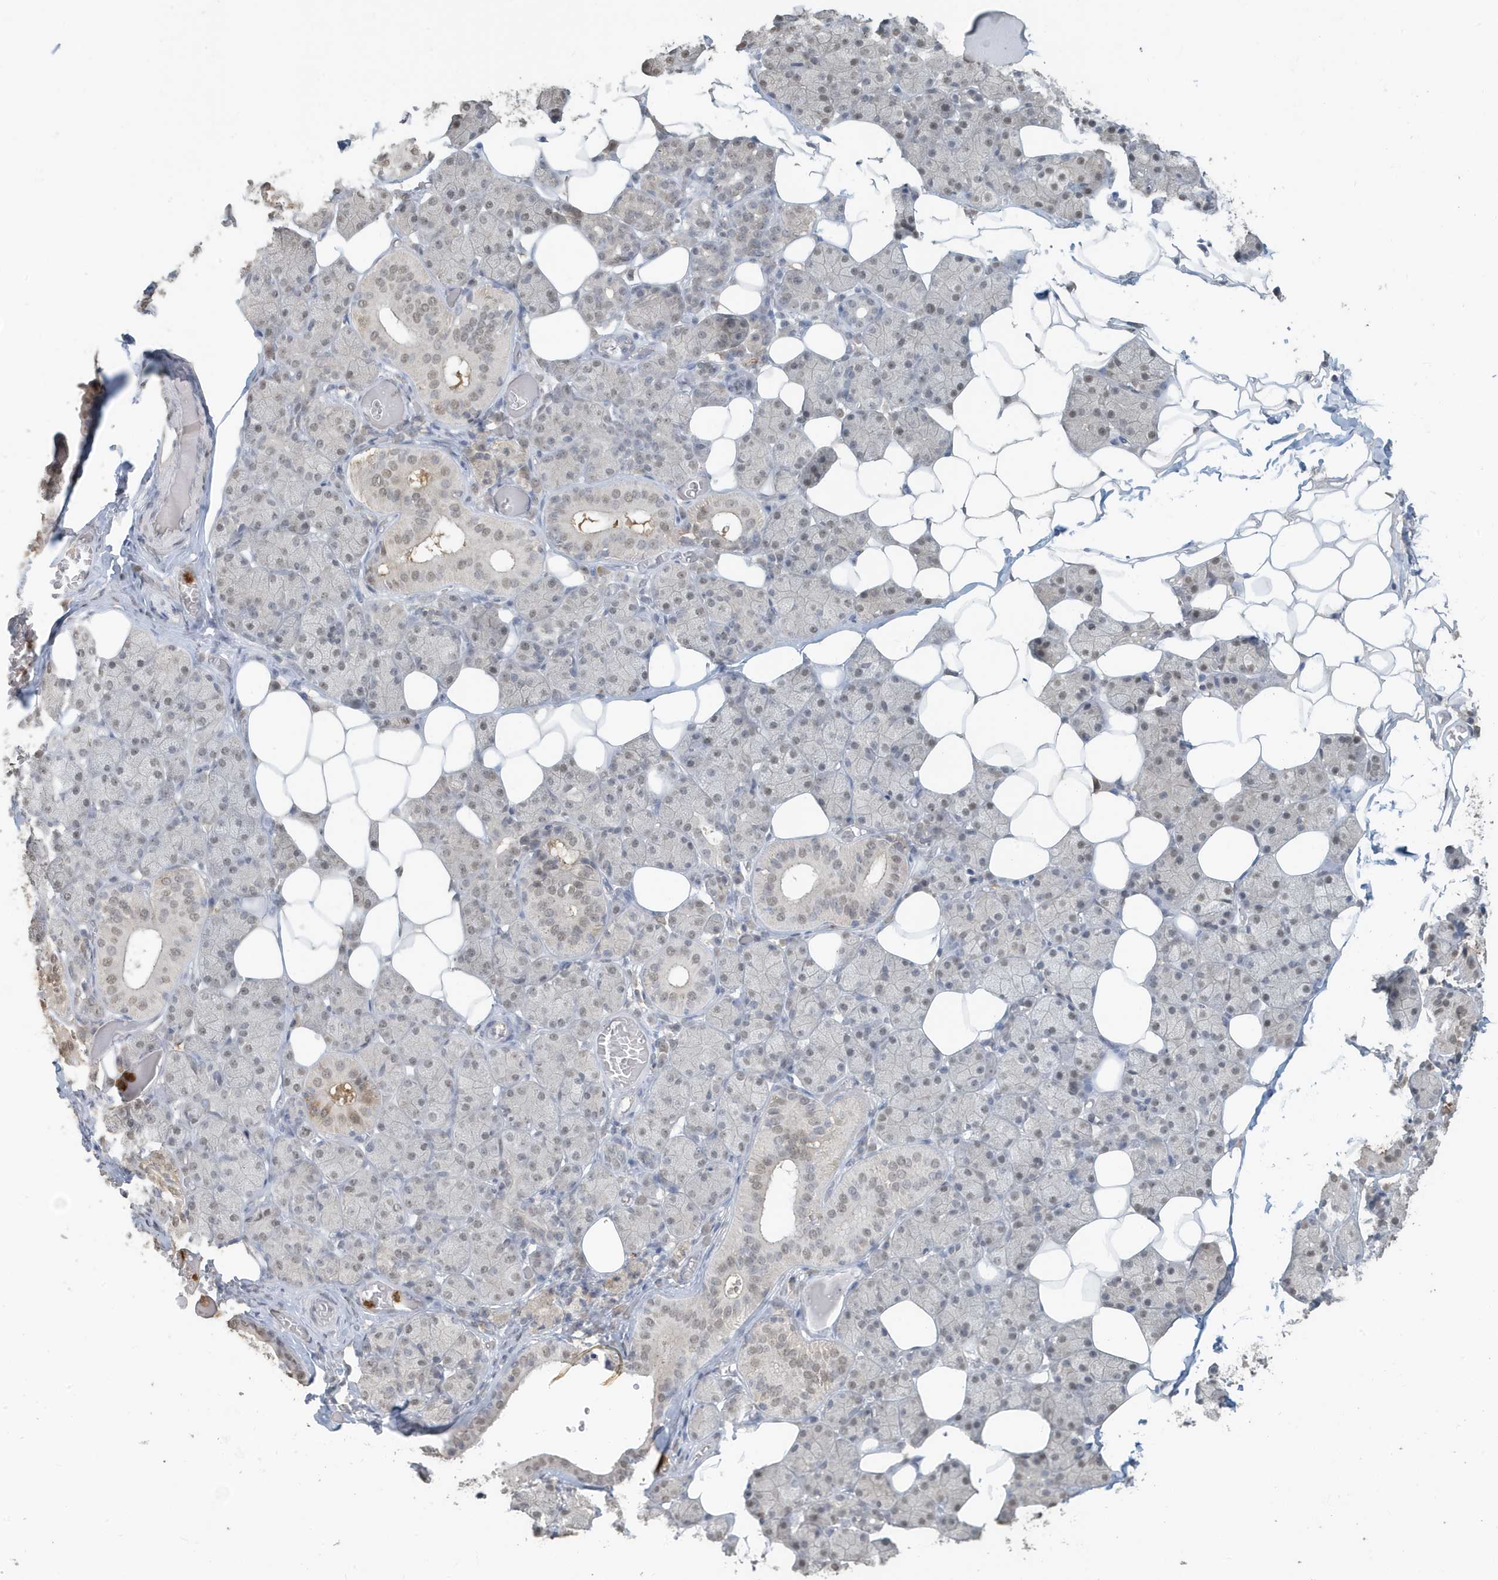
{"staining": {"intensity": "weak", "quantity": "<25%", "location": "nuclear"}, "tissue": "salivary gland", "cell_type": "Glandular cells", "image_type": "normal", "snomed": [{"axis": "morphology", "description": "Normal tissue, NOS"}, {"axis": "topography", "description": "Salivary gland"}], "caption": "DAB (3,3'-diaminobenzidine) immunohistochemical staining of benign human salivary gland reveals no significant expression in glandular cells.", "gene": "DEFA1", "patient": {"sex": "female", "age": 33}}